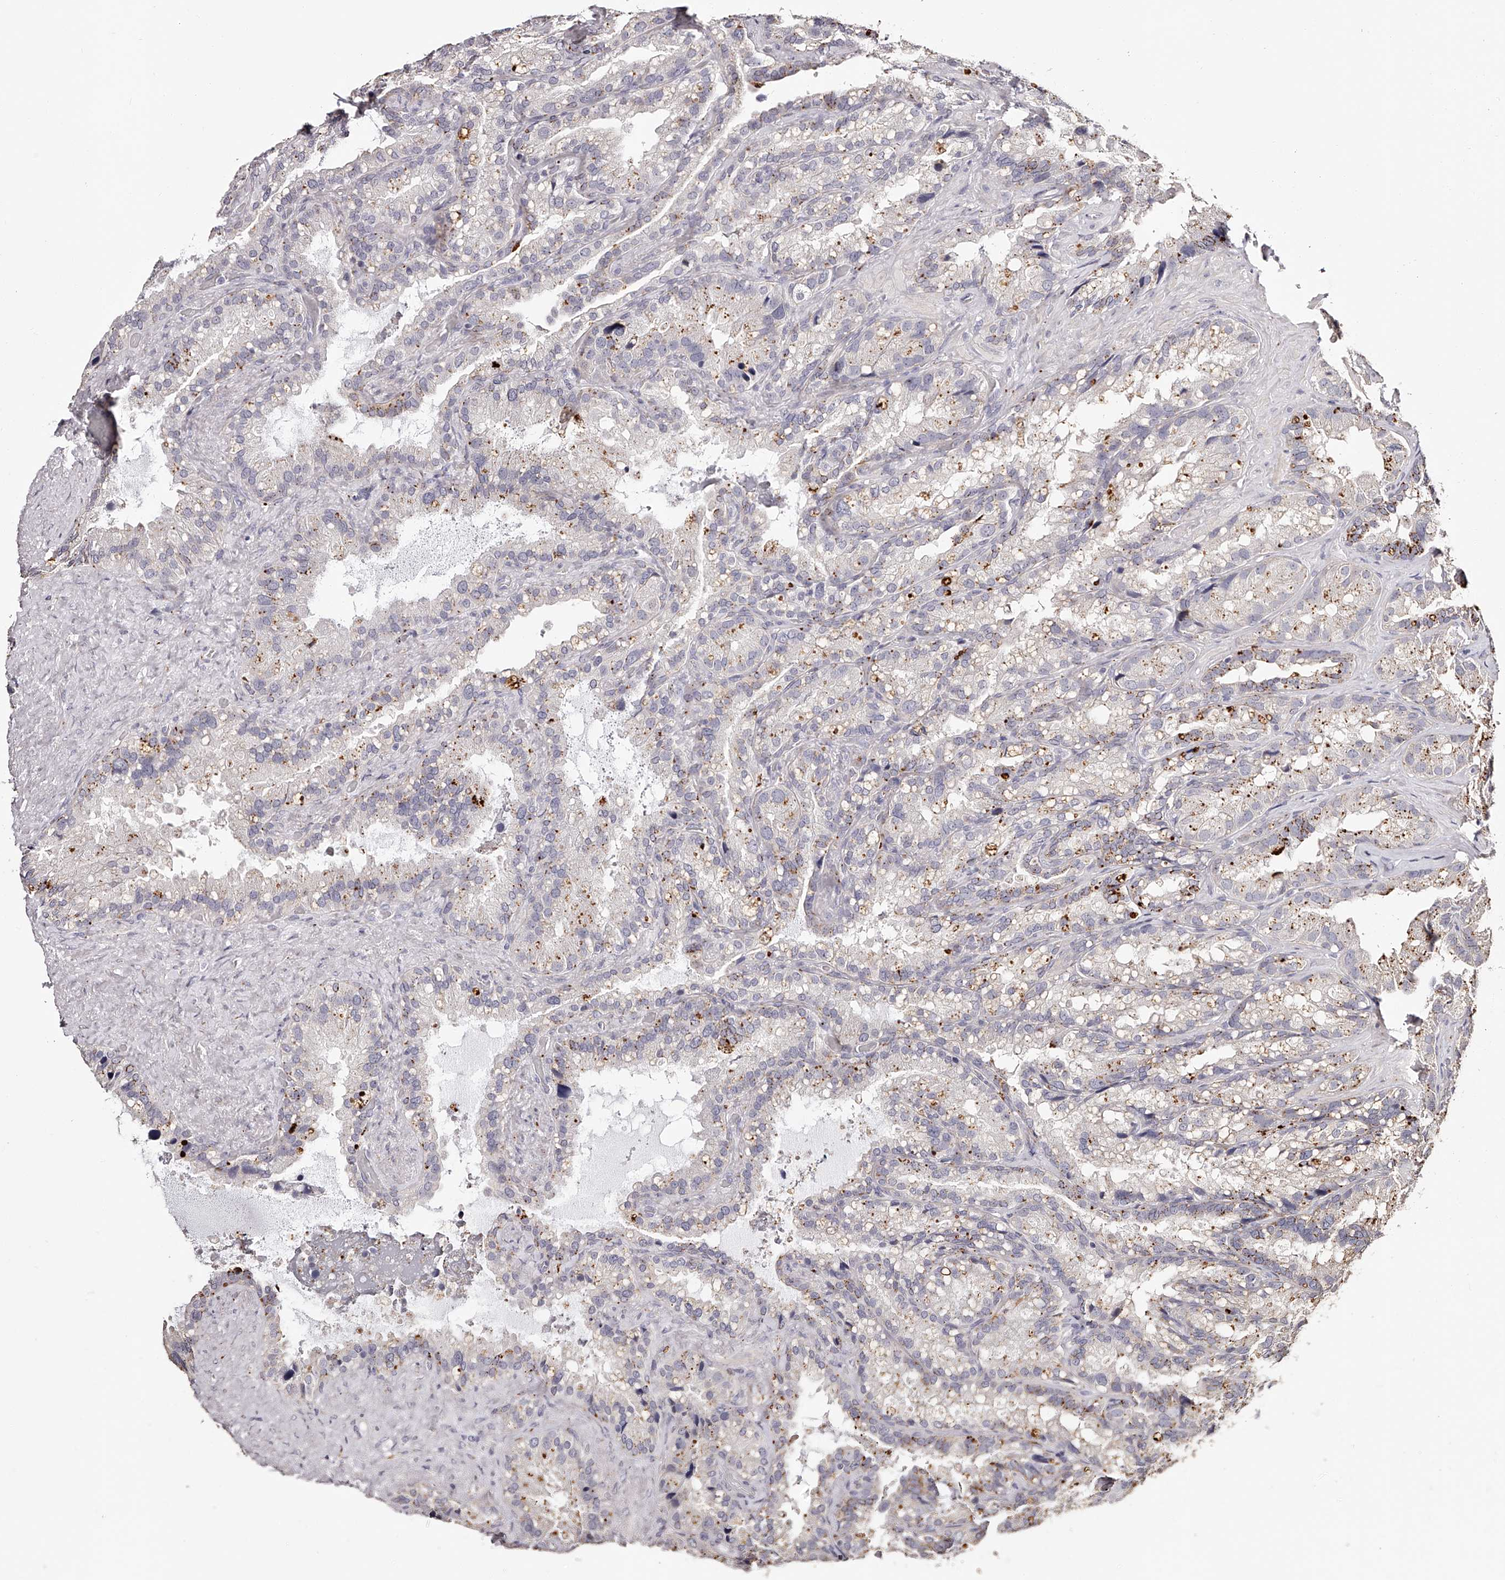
{"staining": {"intensity": "negative", "quantity": "none", "location": "none"}, "tissue": "seminal vesicle", "cell_type": "Glandular cells", "image_type": "normal", "snomed": [{"axis": "morphology", "description": "Normal tissue, NOS"}, {"axis": "topography", "description": "Prostate"}, {"axis": "topography", "description": "Seminal veicle"}], "caption": "Glandular cells are negative for brown protein staining in normal seminal vesicle.", "gene": "SLC35D3", "patient": {"sex": "male", "age": 68}}